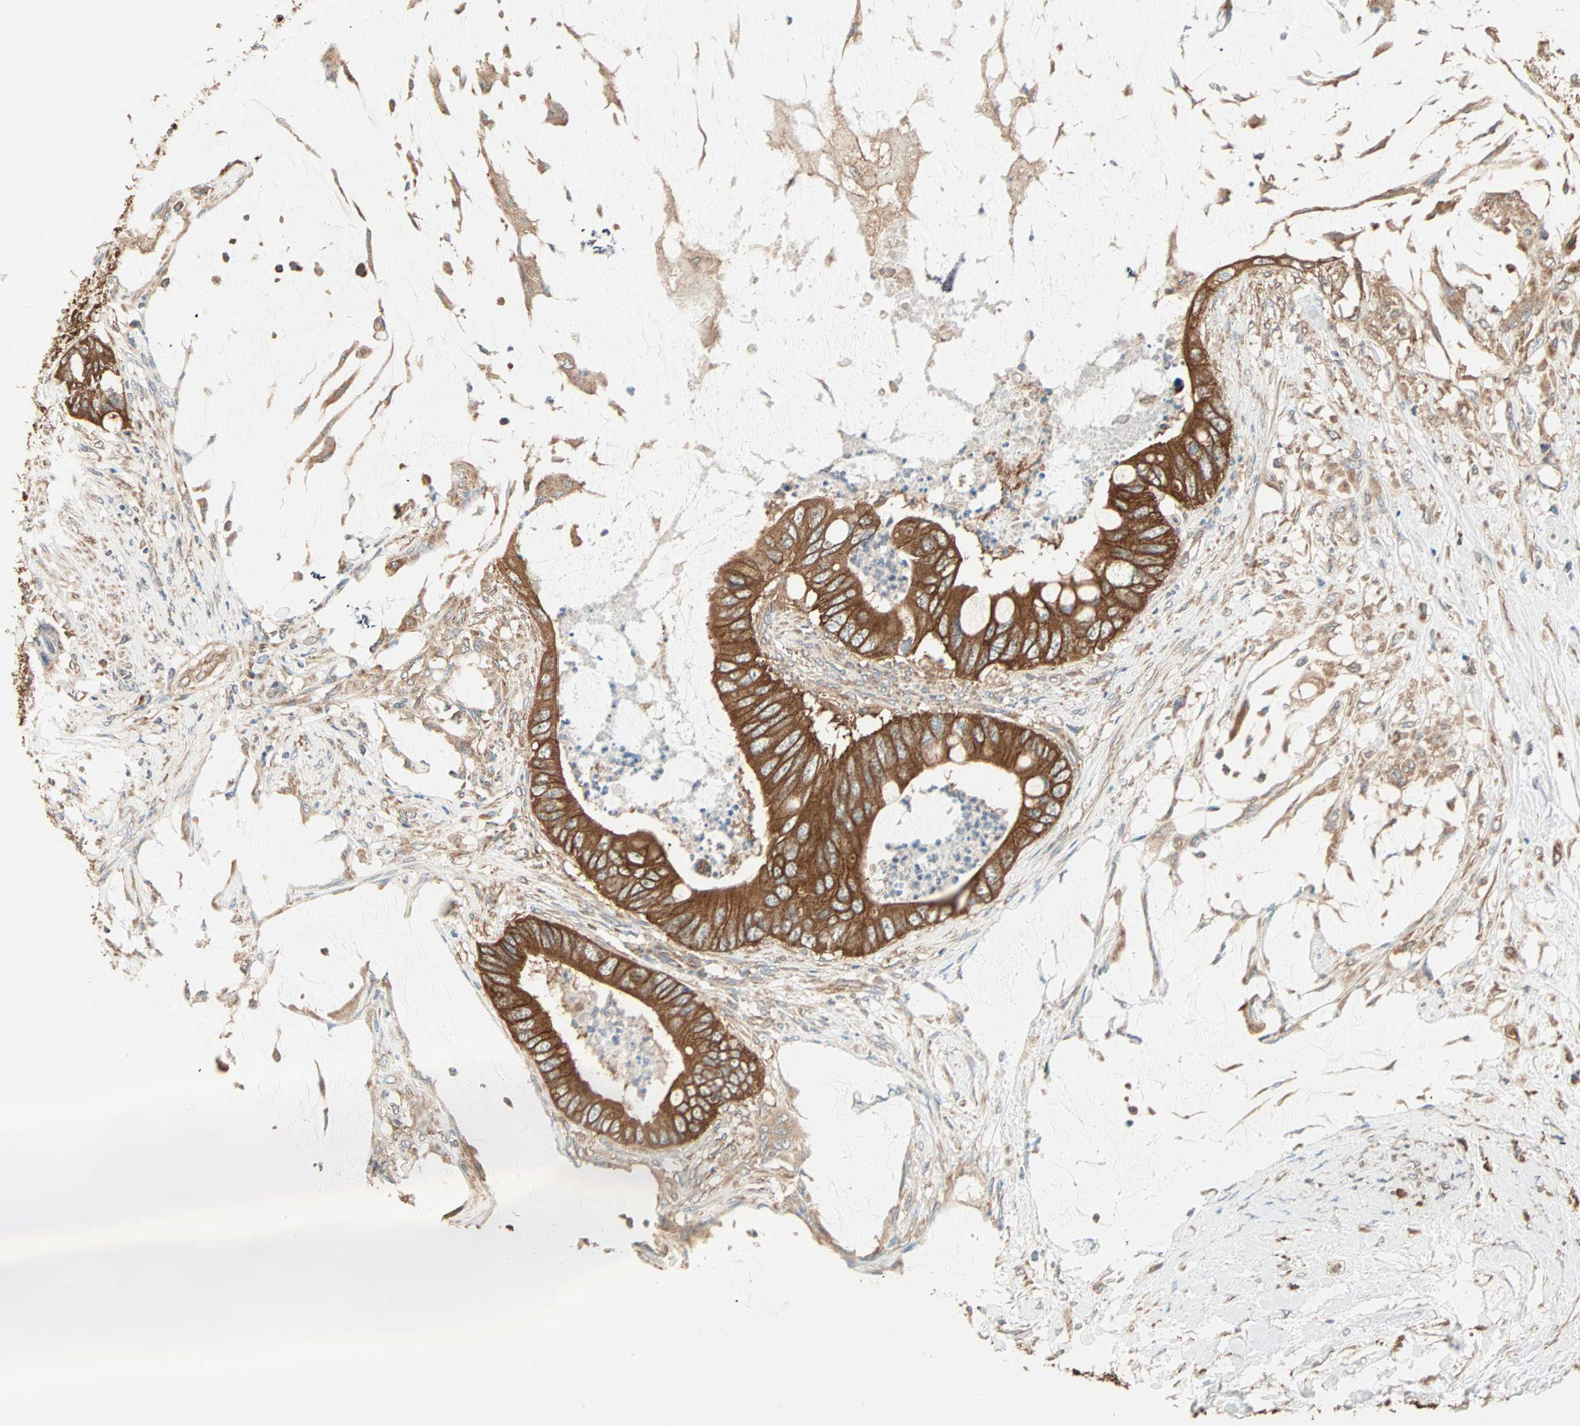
{"staining": {"intensity": "strong", "quantity": ">75%", "location": "cytoplasmic/membranous"}, "tissue": "colorectal cancer", "cell_type": "Tumor cells", "image_type": "cancer", "snomed": [{"axis": "morphology", "description": "Adenocarcinoma, NOS"}, {"axis": "topography", "description": "Rectum"}], "caption": "Brown immunohistochemical staining in human colorectal cancer (adenocarcinoma) exhibits strong cytoplasmic/membranous expression in about >75% of tumor cells.", "gene": "EIF4G2", "patient": {"sex": "female", "age": 77}}